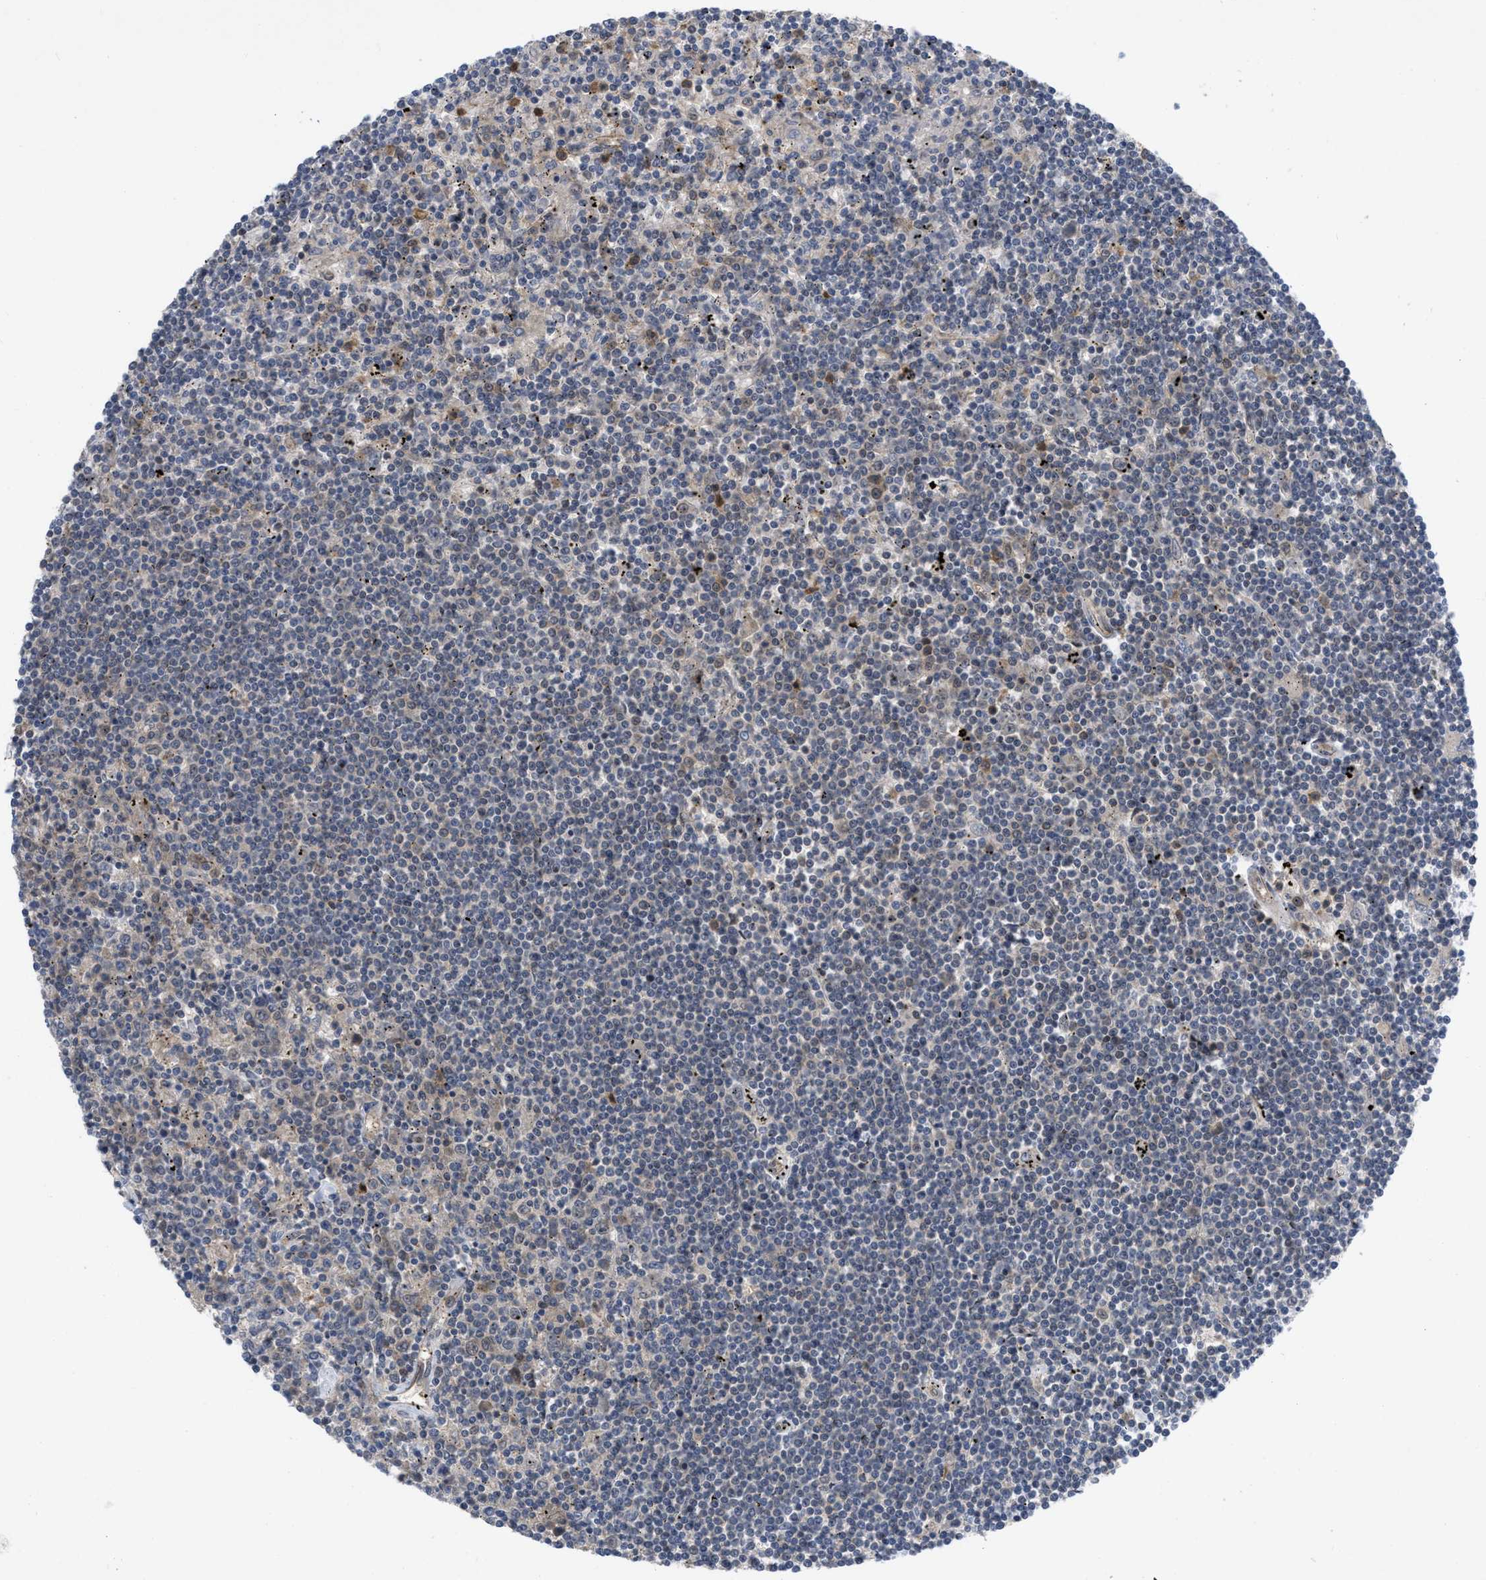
{"staining": {"intensity": "negative", "quantity": "none", "location": "none"}, "tissue": "lymphoma", "cell_type": "Tumor cells", "image_type": "cancer", "snomed": [{"axis": "morphology", "description": "Malignant lymphoma, non-Hodgkin's type, Low grade"}, {"axis": "topography", "description": "Spleen"}], "caption": "The histopathology image reveals no staining of tumor cells in low-grade malignant lymphoma, non-Hodgkin's type.", "gene": "LDAF1", "patient": {"sex": "male", "age": 76}}